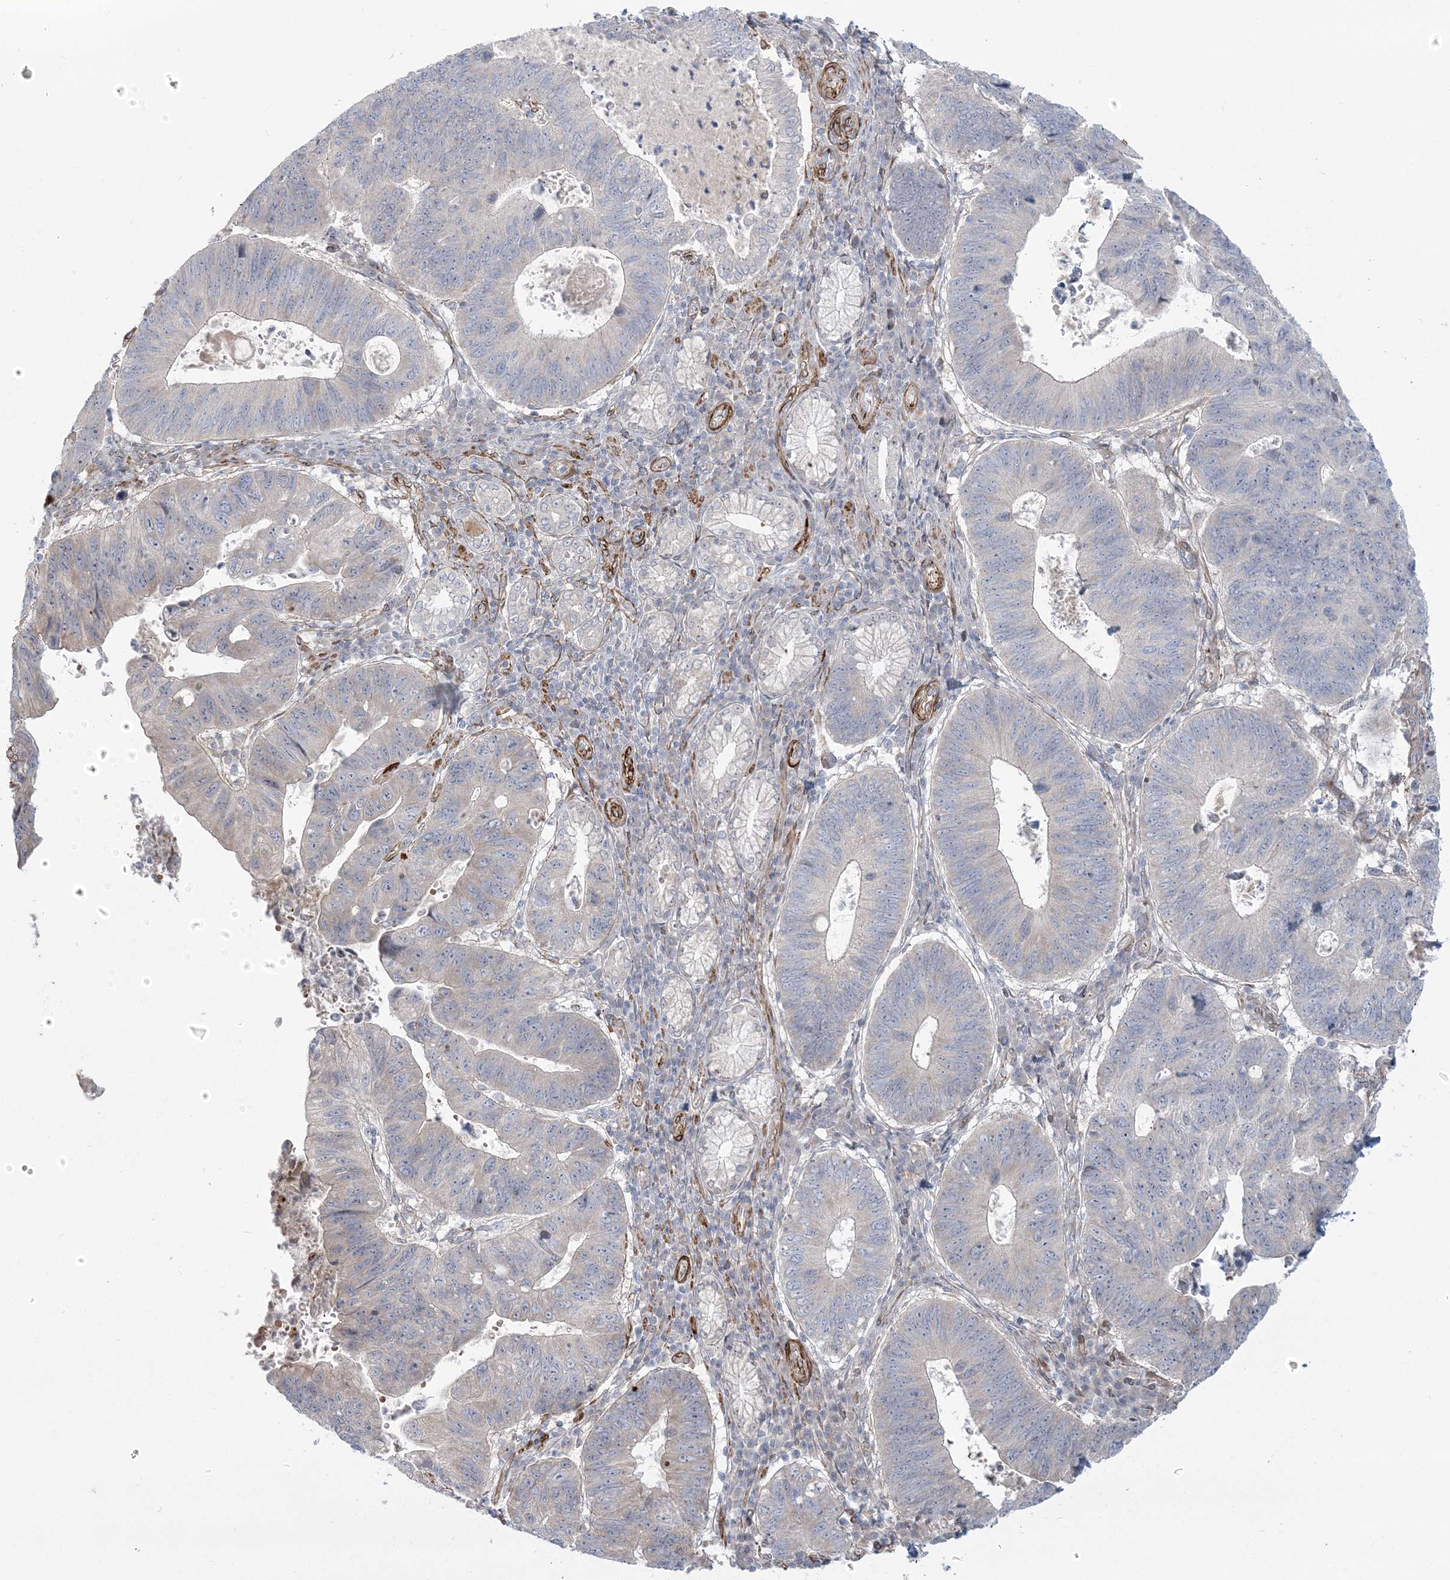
{"staining": {"intensity": "weak", "quantity": "25%-75%", "location": "cytoplasmic/membranous"}, "tissue": "stomach cancer", "cell_type": "Tumor cells", "image_type": "cancer", "snomed": [{"axis": "morphology", "description": "Adenocarcinoma, NOS"}, {"axis": "topography", "description": "Stomach"}], "caption": "About 25%-75% of tumor cells in adenocarcinoma (stomach) exhibit weak cytoplasmic/membranous protein staining as visualized by brown immunohistochemical staining.", "gene": "NUDT9", "patient": {"sex": "male", "age": 59}}